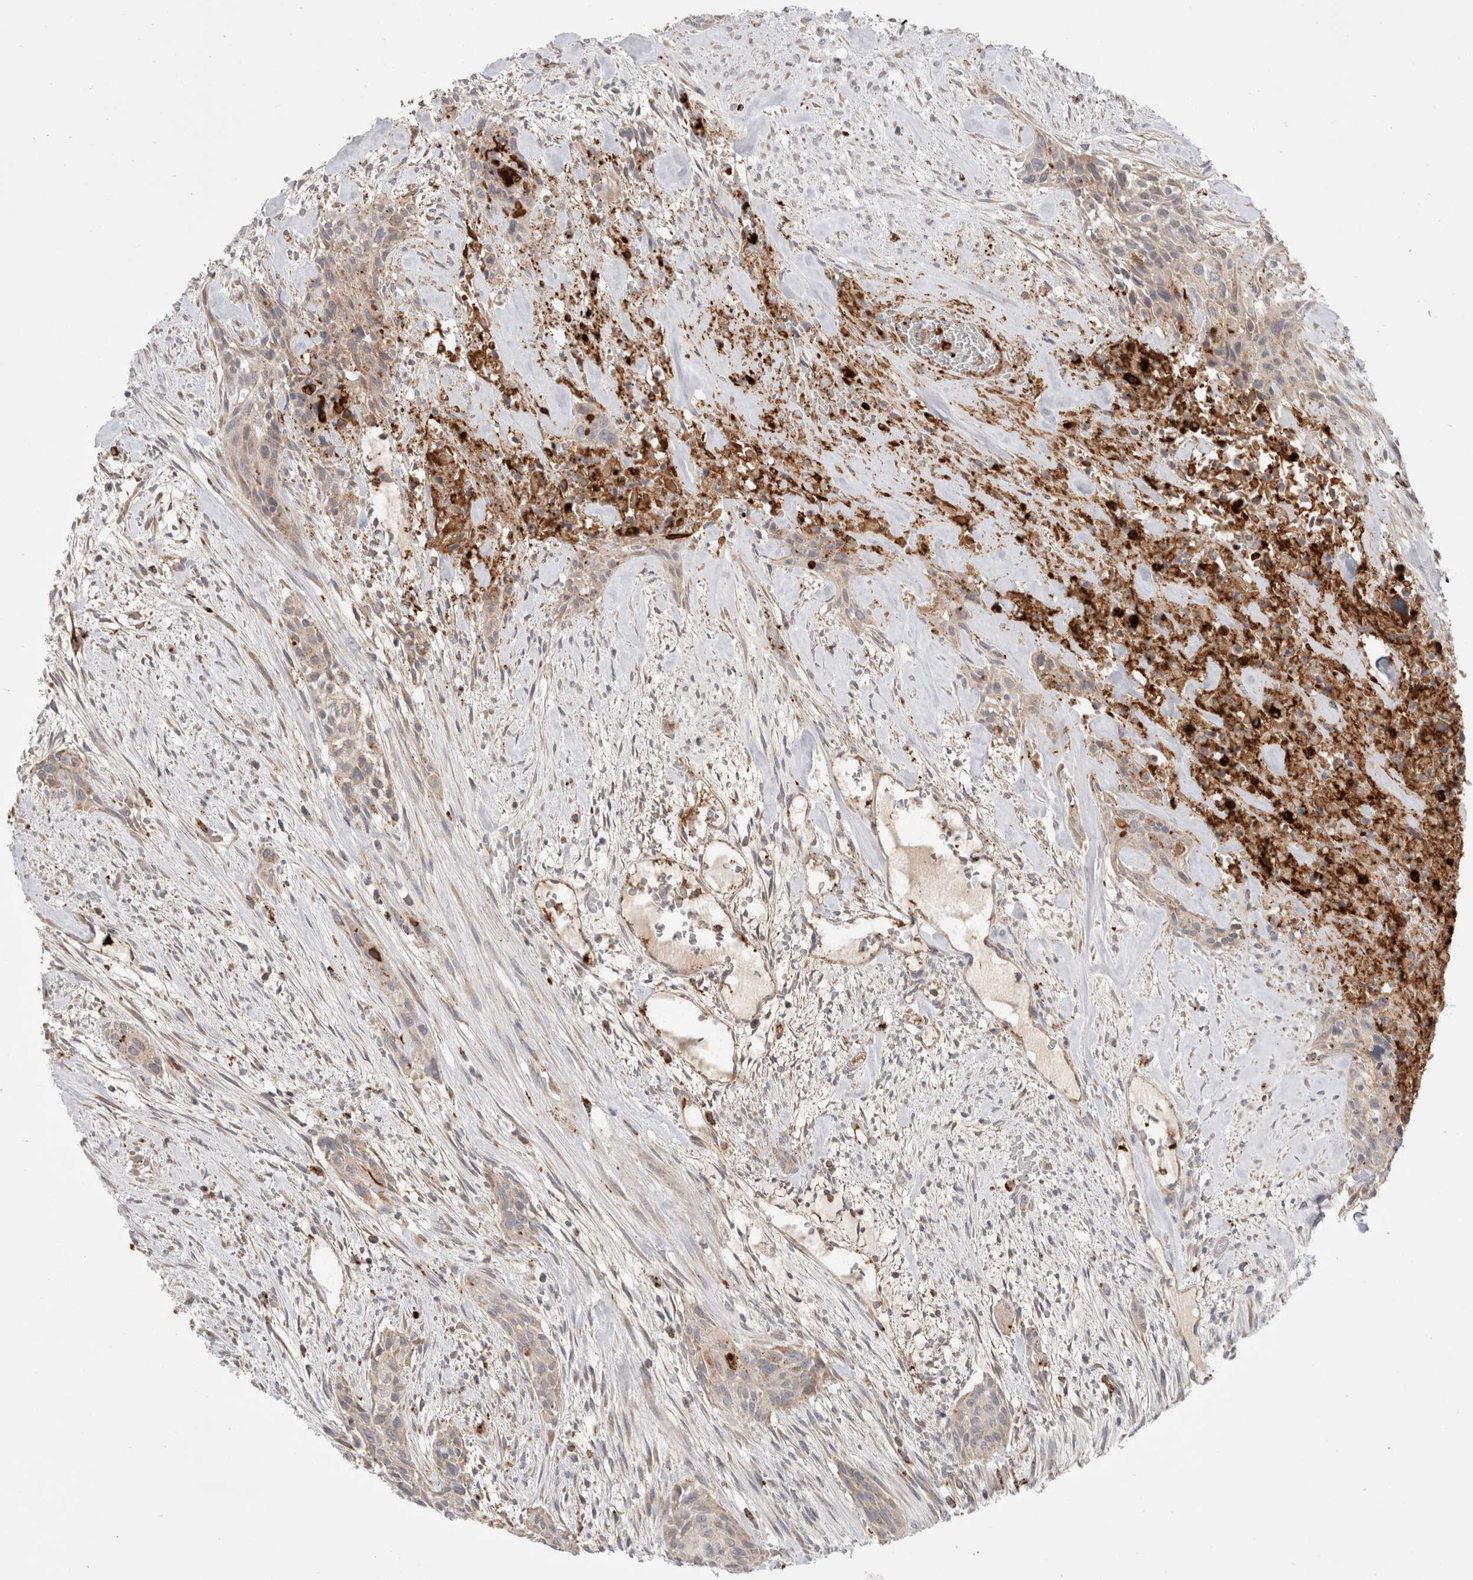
{"staining": {"intensity": "weak", "quantity": "25%-75%", "location": "cytoplasmic/membranous"}, "tissue": "urothelial cancer", "cell_type": "Tumor cells", "image_type": "cancer", "snomed": [{"axis": "morphology", "description": "Urothelial carcinoma, High grade"}, {"axis": "topography", "description": "Urinary bladder"}], "caption": "Human urothelial cancer stained for a protein (brown) demonstrates weak cytoplasmic/membranous positive positivity in about 25%-75% of tumor cells.", "gene": "HROB", "patient": {"sex": "male", "age": 35}}